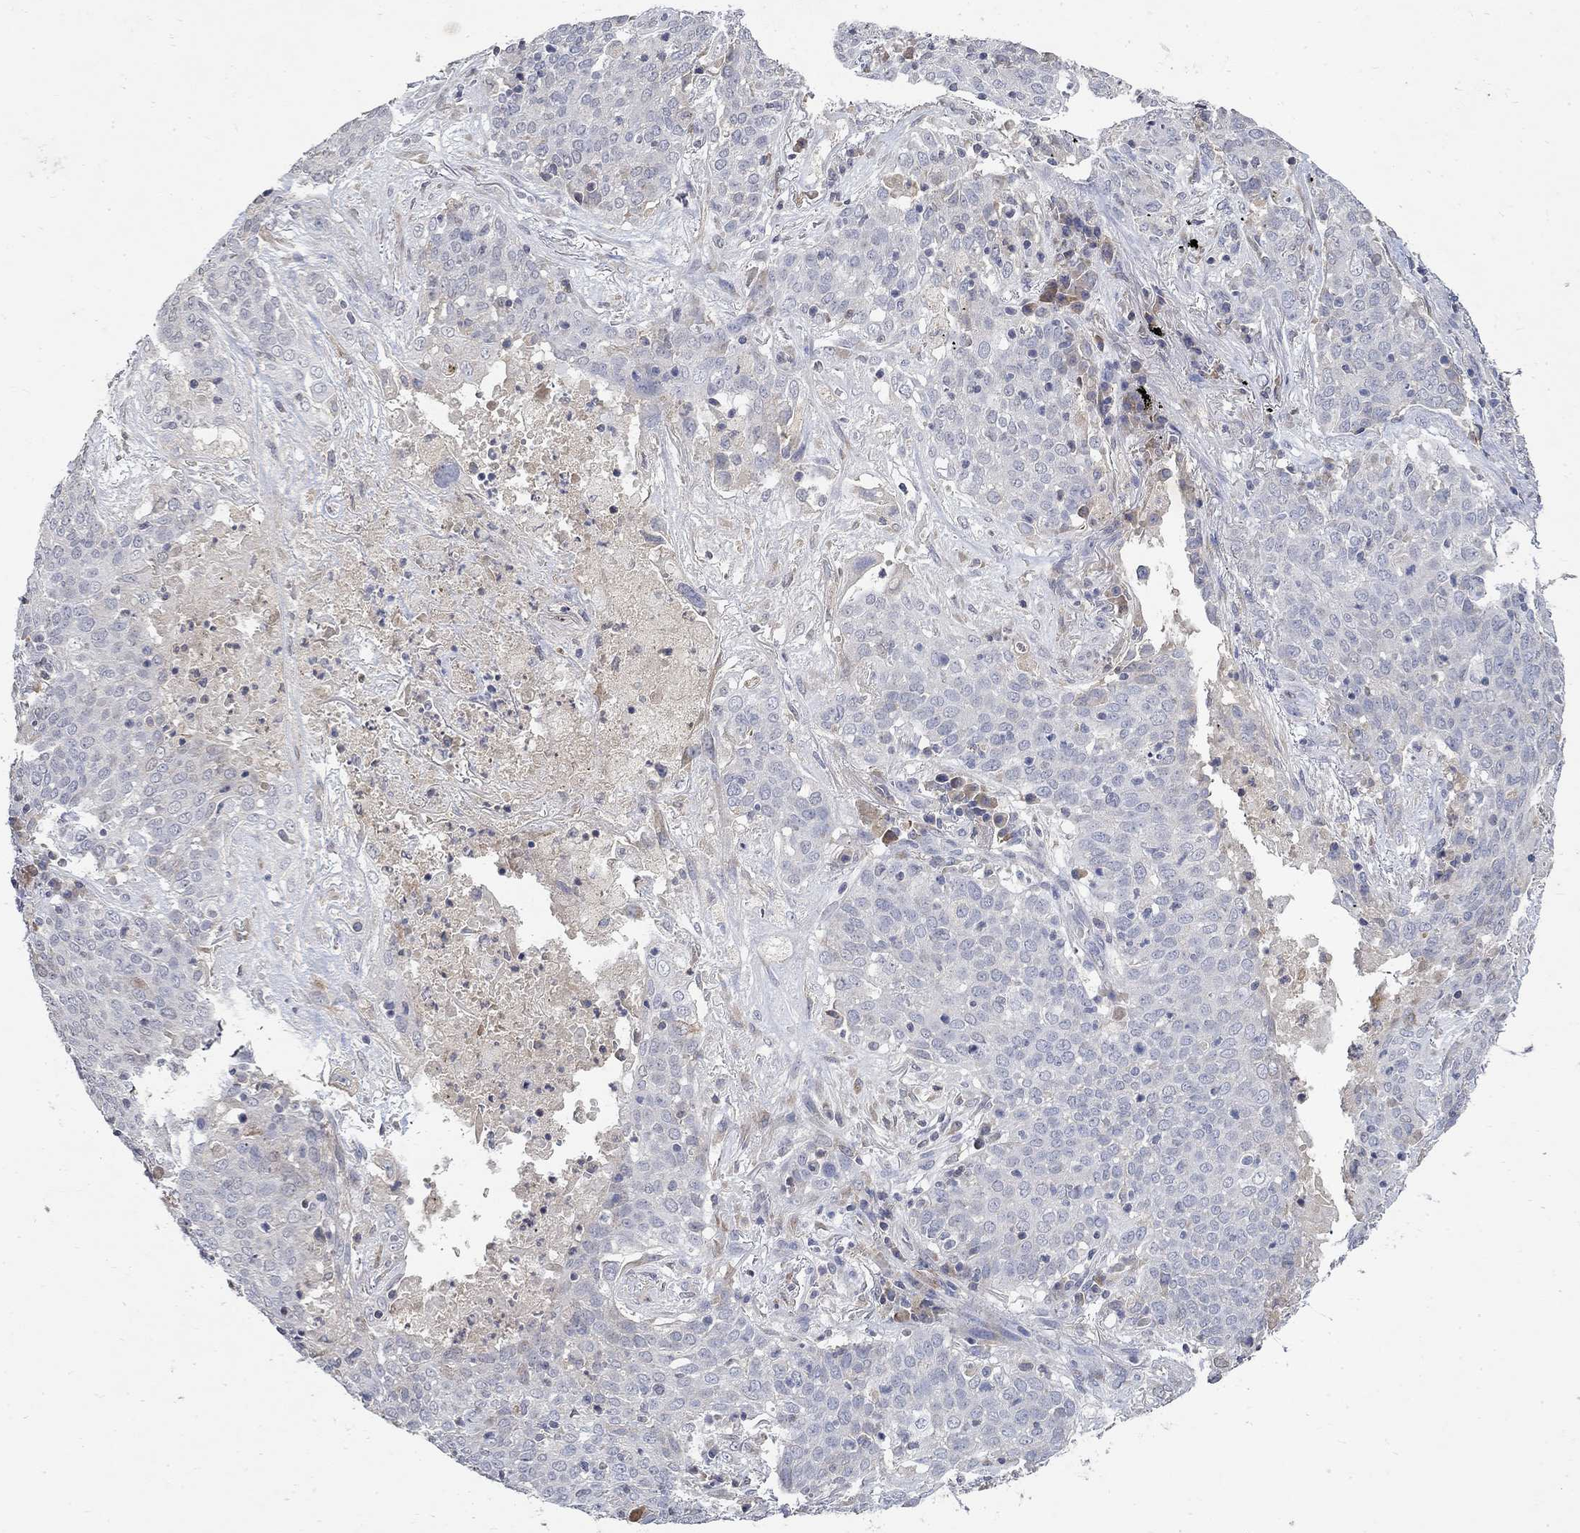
{"staining": {"intensity": "negative", "quantity": "none", "location": "none"}, "tissue": "lung cancer", "cell_type": "Tumor cells", "image_type": "cancer", "snomed": [{"axis": "morphology", "description": "Squamous cell carcinoma, NOS"}, {"axis": "topography", "description": "Lung"}], "caption": "The micrograph shows no staining of tumor cells in lung squamous cell carcinoma.", "gene": "TMEM169", "patient": {"sex": "male", "age": 82}}